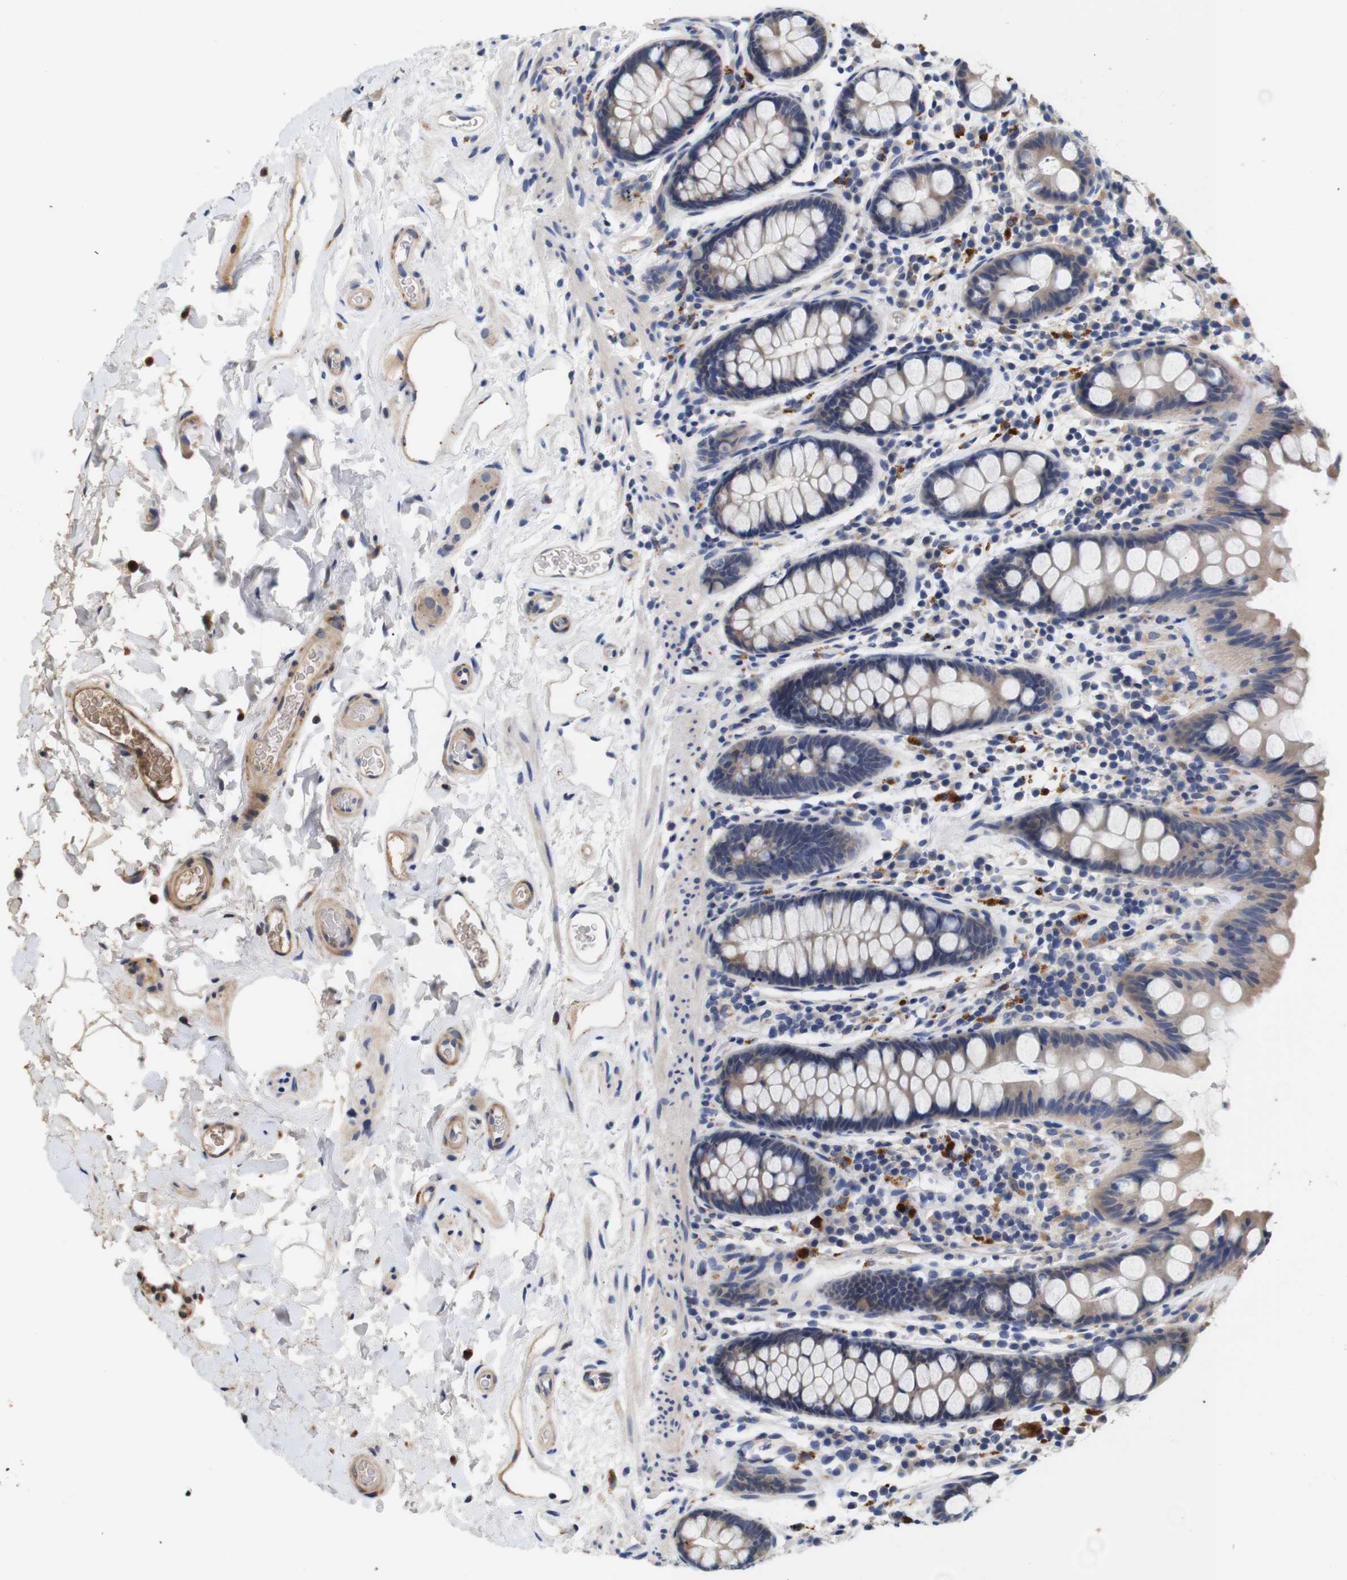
{"staining": {"intensity": "moderate", "quantity": ">75%", "location": "cytoplasmic/membranous"}, "tissue": "colon", "cell_type": "Endothelial cells", "image_type": "normal", "snomed": [{"axis": "morphology", "description": "Normal tissue, NOS"}, {"axis": "topography", "description": "Colon"}], "caption": "Moderate cytoplasmic/membranous expression is seen in approximately >75% of endothelial cells in benign colon.", "gene": "SPRY3", "patient": {"sex": "female", "age": 80}}